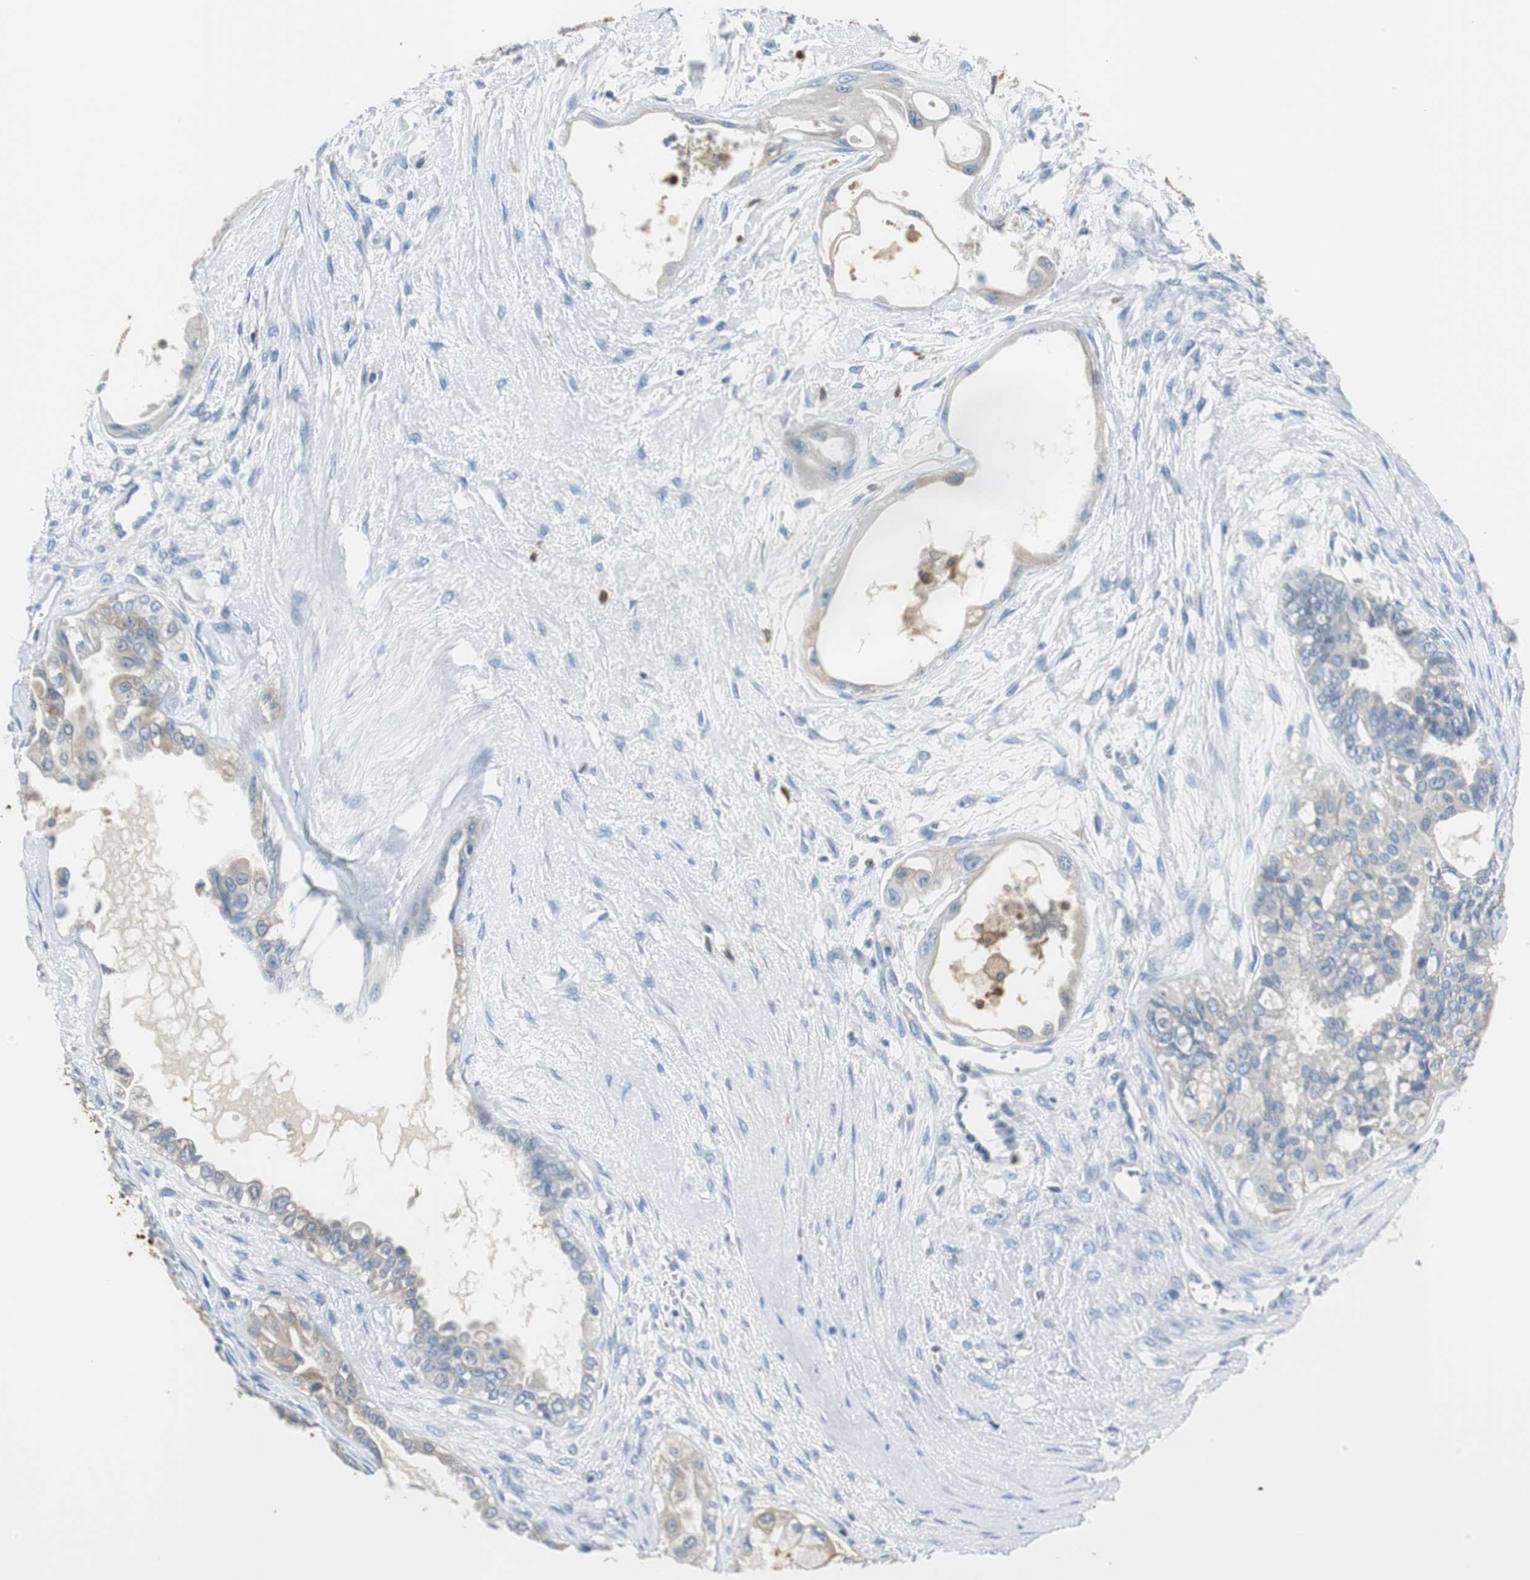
{"staining": {"intensity": "weak", "quantity": "25%-75%", "location": "cytoplasmic/membranous"}, "tissue": "ovarian cancer", "cell_type": "Tumor cells", "image_type": "cancer", "snomed": [{"axis": "morphology", "description": "Carcinoma, NOS"}, {"axis": "morphology", "description": "Carcinoma, endometroid"}, {"axis": "topography", "description": "Ovary"}], "caption": "Immunohistochemistry (DAB) staining of human ovarian cancer demonstrates weak cytoplasmic/membranous protein expression in about 25%-75% of tumor cells.", "gene": "FBP1", "patient": {"sex": "female", "age": 50}}